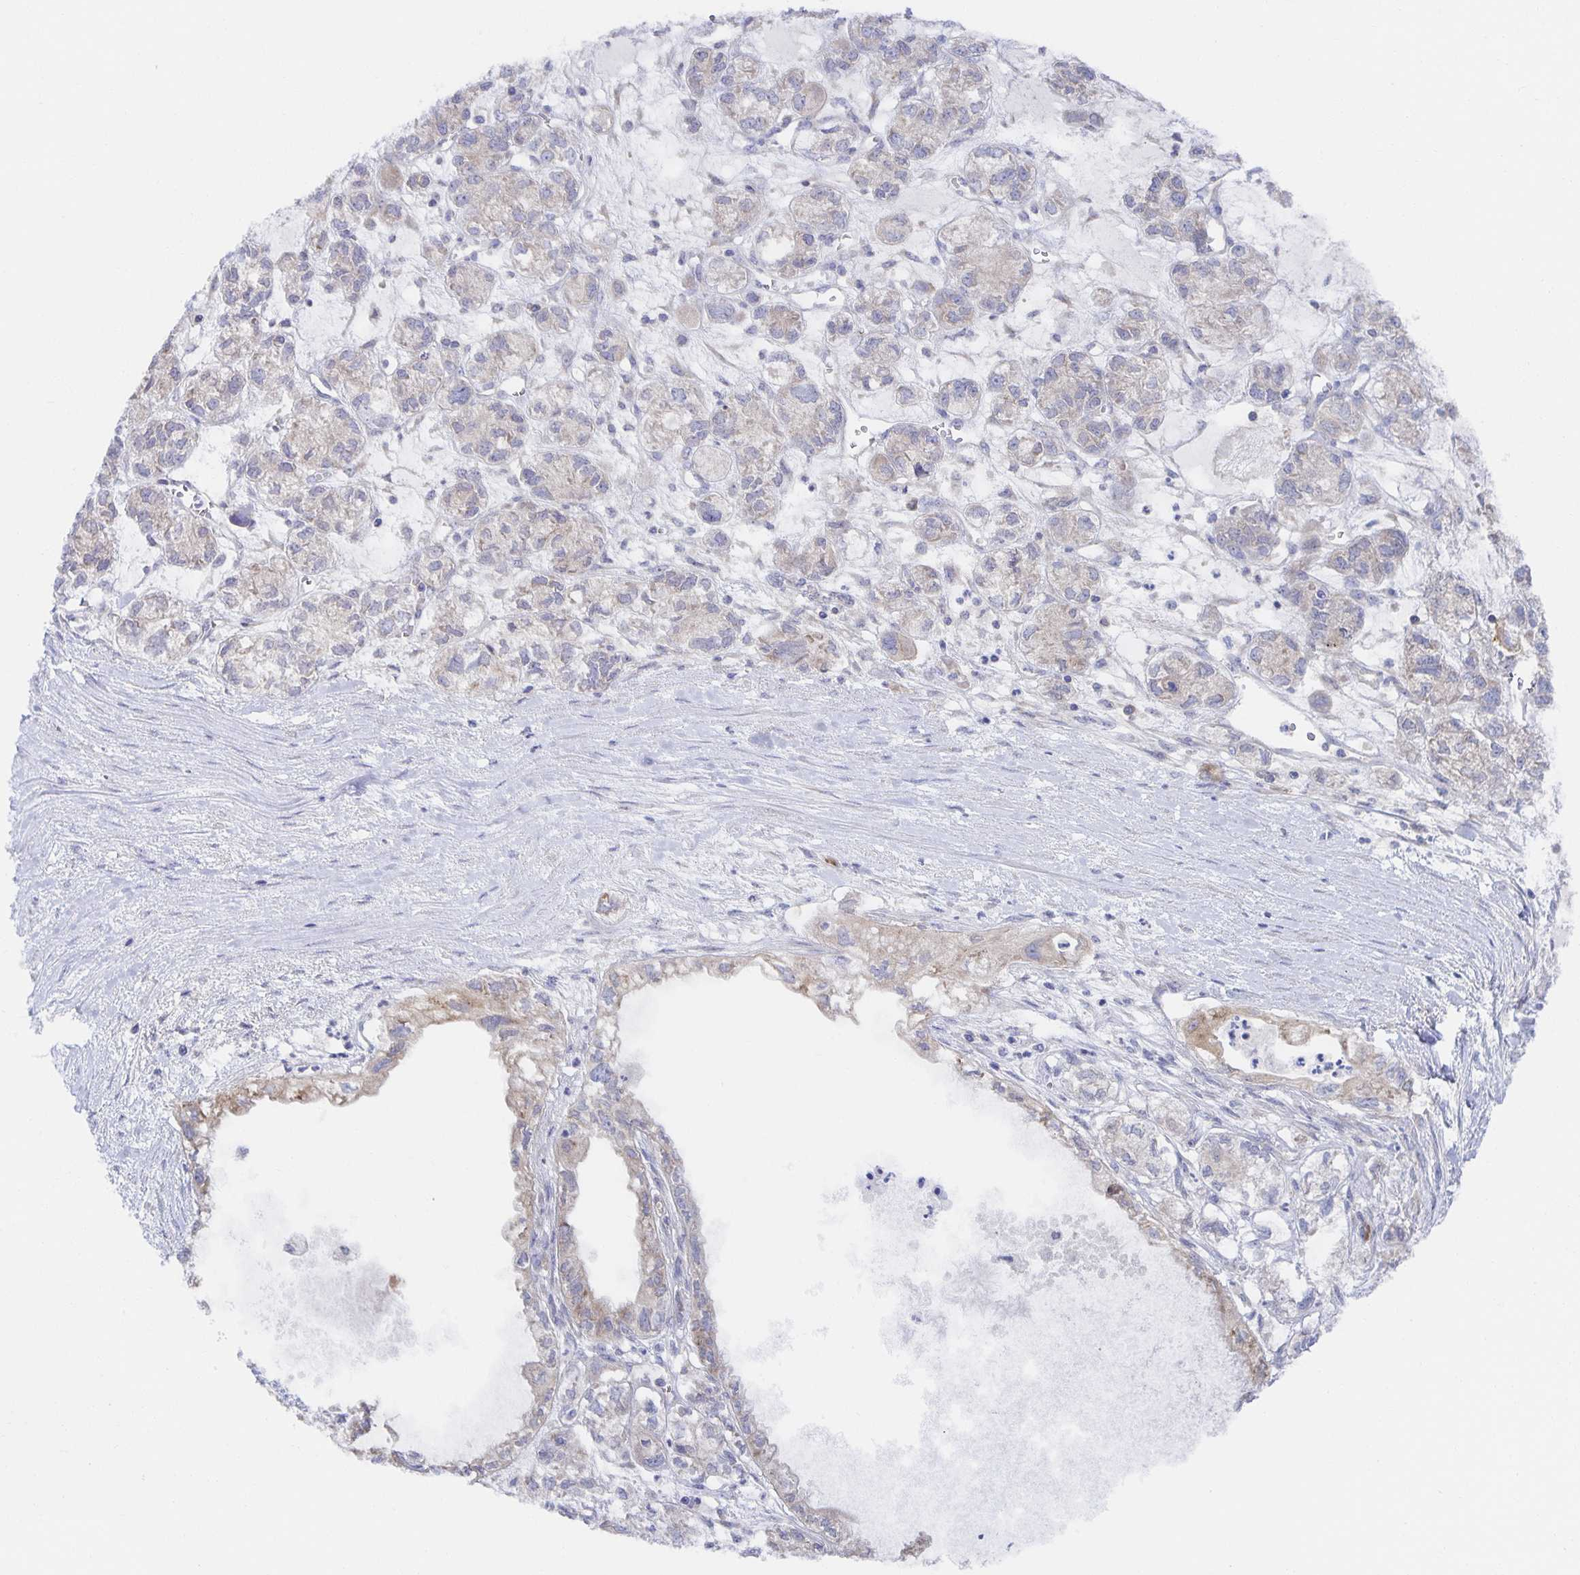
{"staining": {"intensity": "weak", "quantity": "<25%", "location": "cytoplasmic/membranous"}, "tissue": "ovarian cancer", "cell_type": "Tumor cells", "image_type": "cancer", "snomed": [{"axis": "morphology", "description": "Carcinoma, endometroid"}, {"axis": "topography", "description": "Ovary"}], "caption": "A high-resolution histopathology image shows immunohistochemistry staining of endometroid carcinoma (ovarian), which reveals no significant positivity in tumor cells.", "gene": "BAD", "patient": {"sex": "female", "age": 64}}